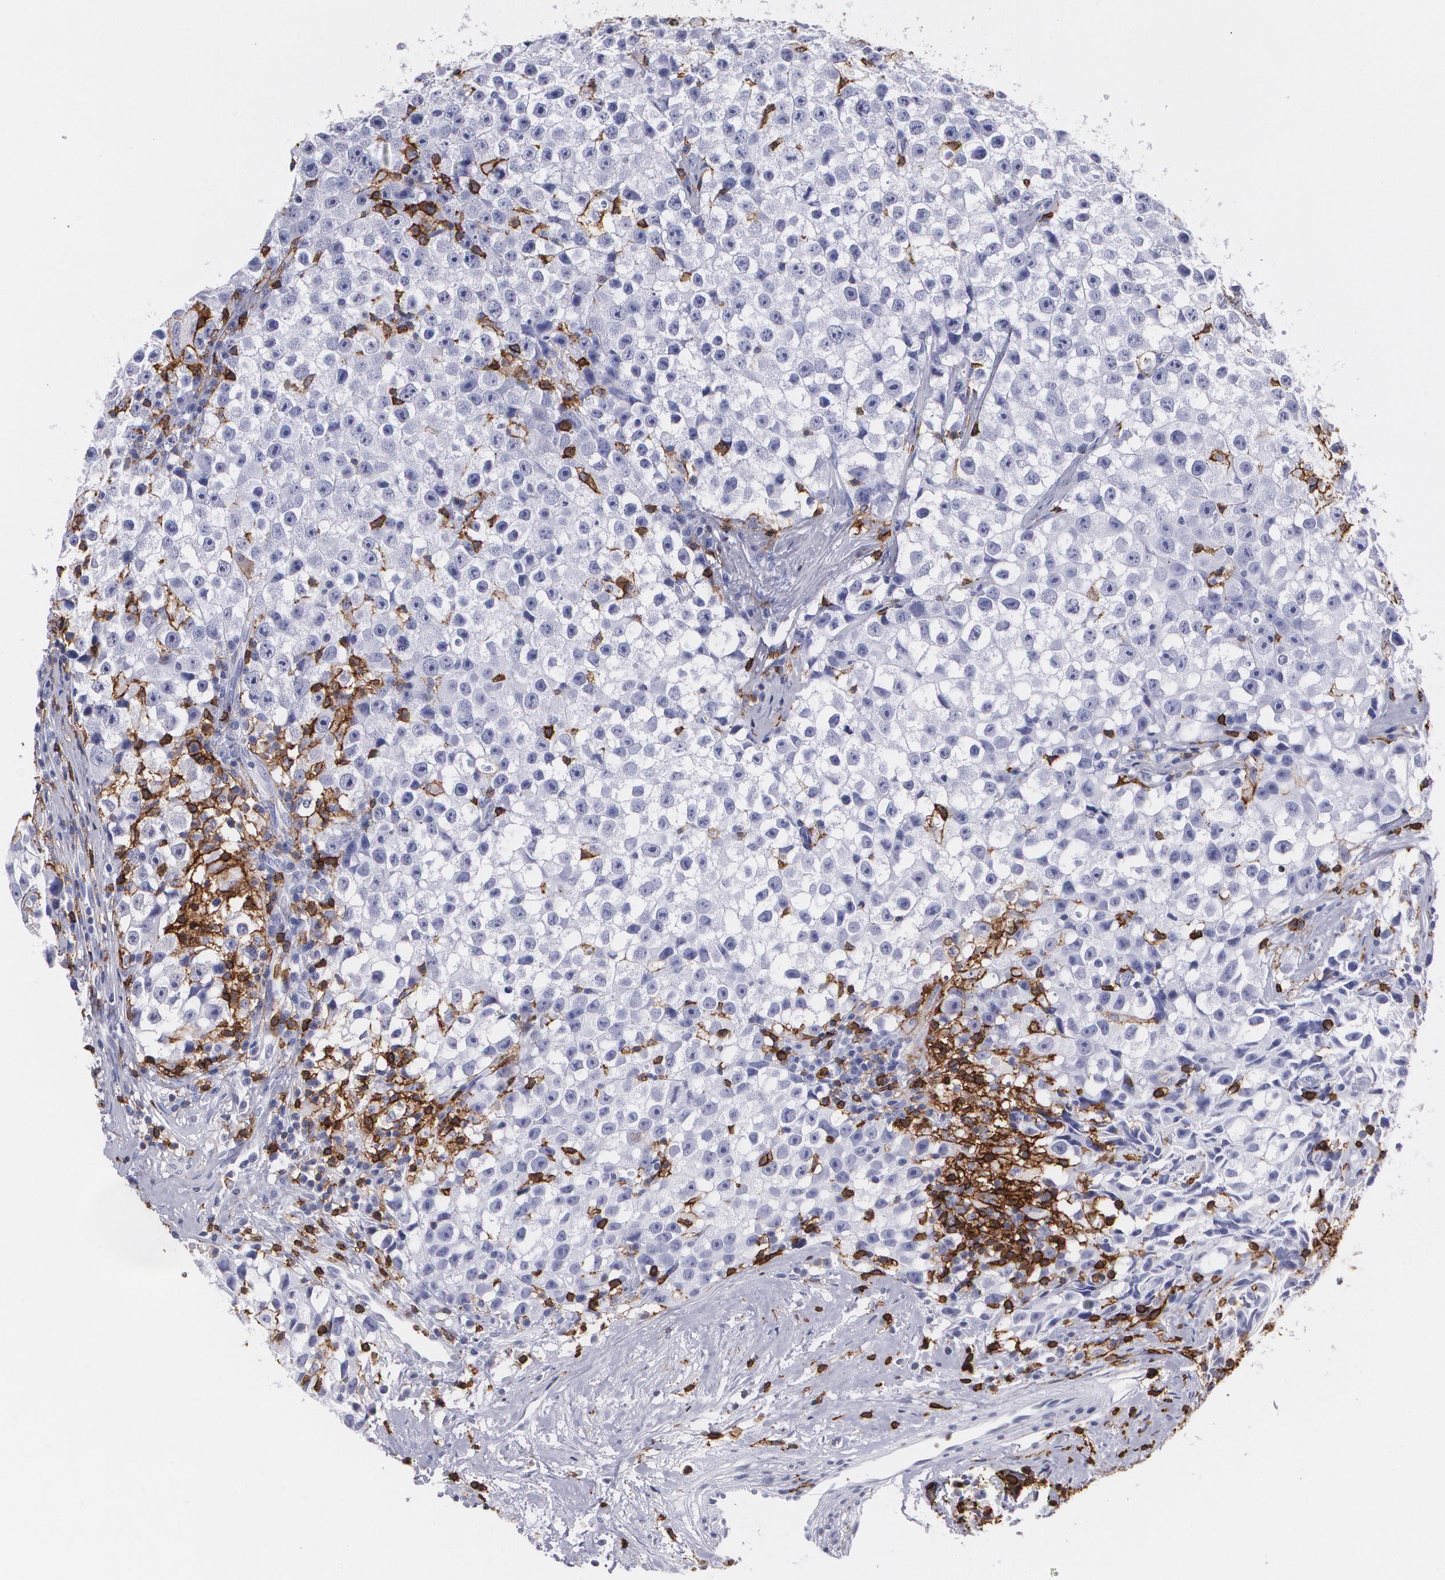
{"staining": {"intensity": "negative", "quantity": "none", "location": "none"}, "tissue": "testis cancer", "cell_type": "Tumor cells", "image_type": "cancer", "snomed": [{"axis": "morphology", "description": "Seminoma, NOS"}, {"axis": "topography", "description": "Testis"}], "caption": "Testis cancer was stained to show a protein in brown. There is no significant expression in tumor cells.", "gene": "PTPRC", "patient": {"sex": "male", "age": 35}}